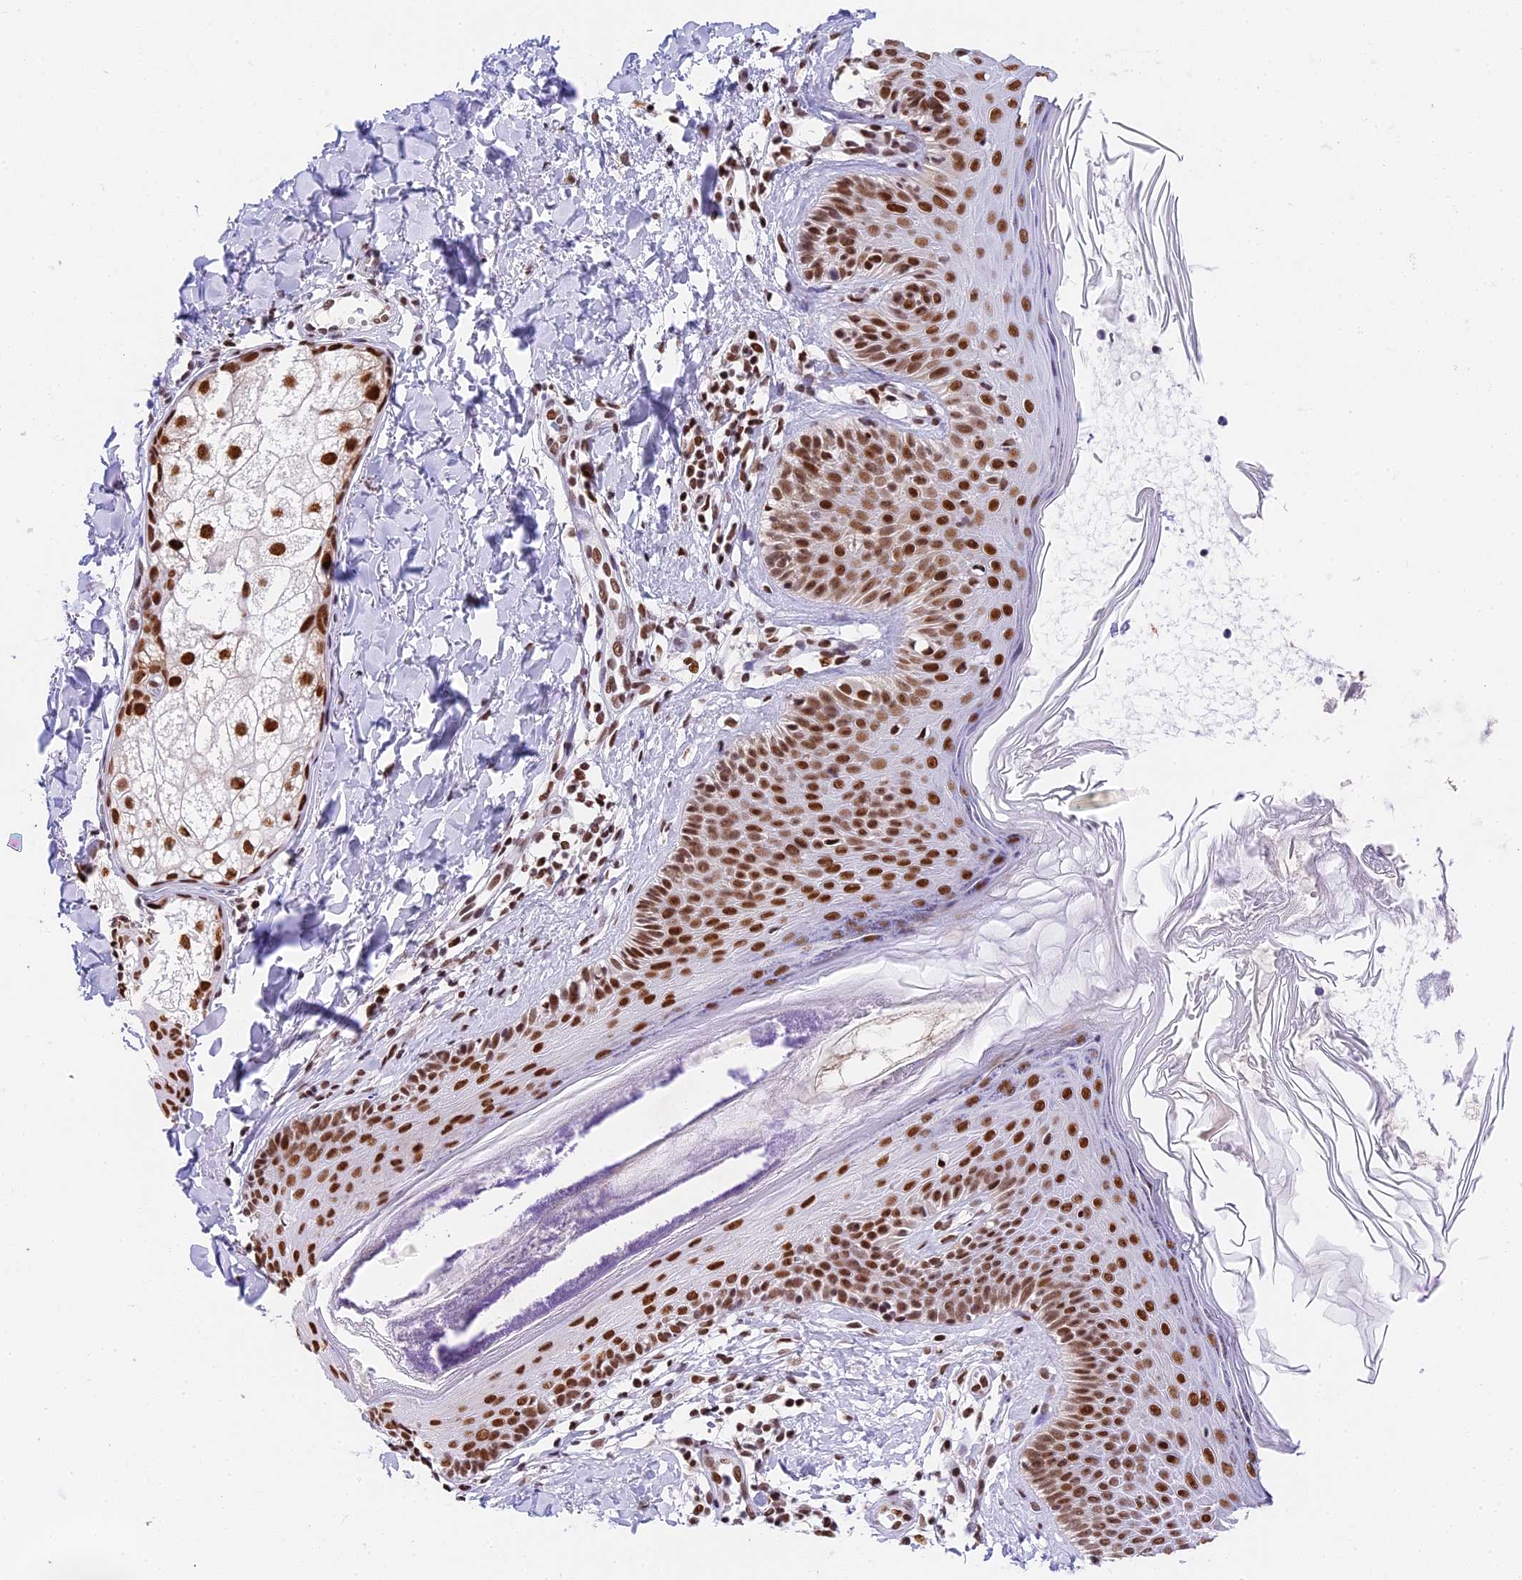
{"staining": {"intensity": "strong", "quantity": ">75%", "location": "nuclear"}, "tissue": "skin", "cell_type": "Fibroblasts", "image_type": "normal", "snomed": [{"axis": "morphology", "description": "Normal tissue, NOS"}, {"axis": "topography", "description": "Skin"}], "caption": "Immunohistochemical staining of benign skin reveals >75% levels of strong nuclear protein positivity in approximately >75% of fibroblasts.", "gene": "SBNO1", "patient": {"sex": "male", "age": 52}}